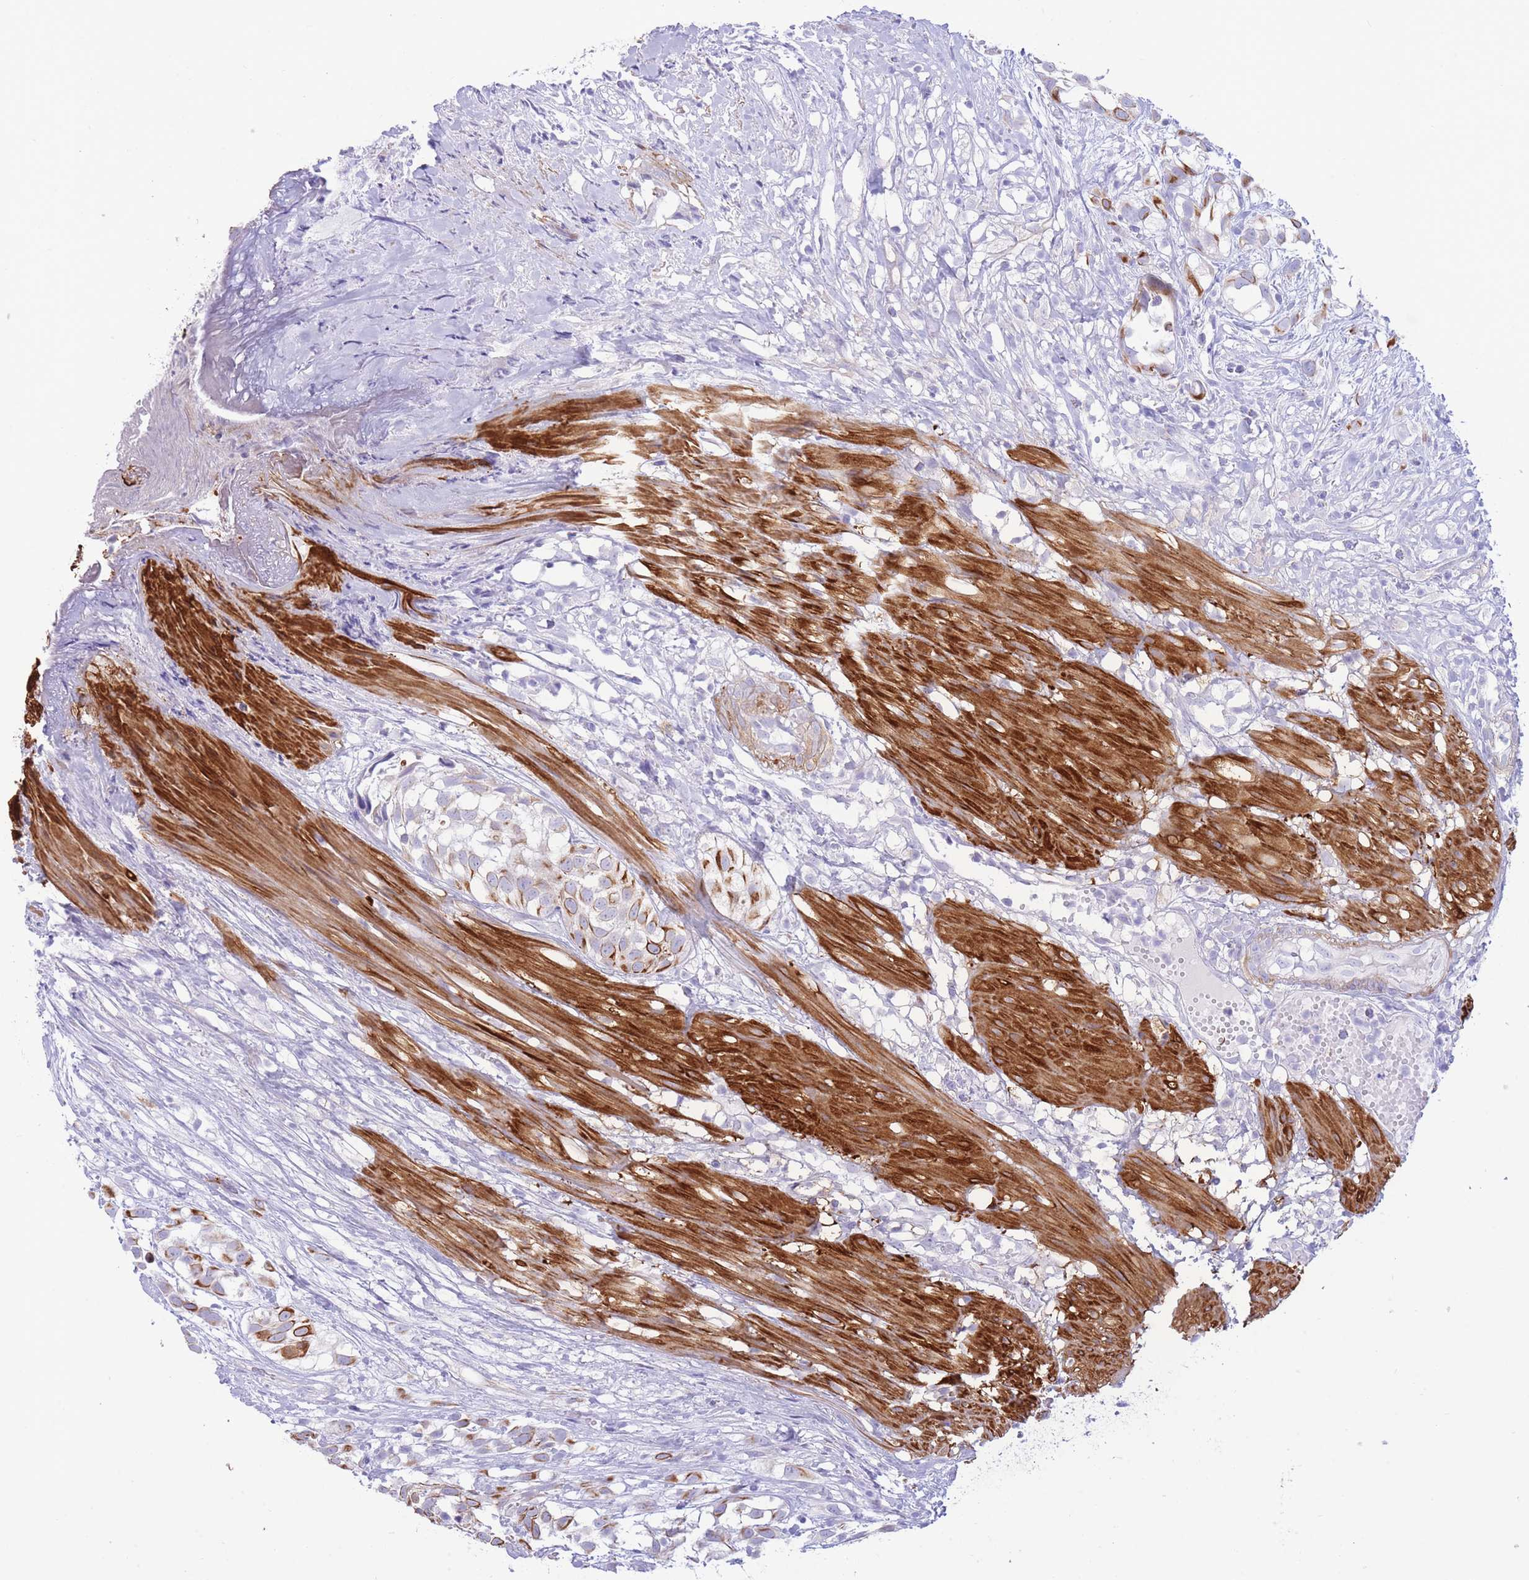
{"staining": {"intensity": "moderate", "quantity": "25%-75%", "location": "cytoplasmic/membranous"}, "tissue": "urothelial cancer", "cell_type": "Tumor cells", "image_type": "cancer", "snomed": [{"axis": "morphology", "description": "Urothelial carcinoma, High grade"}, {"axis": "topography", "description": "Urinary bladder"}], "caption": "Protein analysis of high-grade urothelial carcinoma tissue displays moderate cytoplasmic/membranous staining in about 25%-75% of tumor cells.", "gene": "VWA8", "patient": {"sex": "male", "age": 56}}